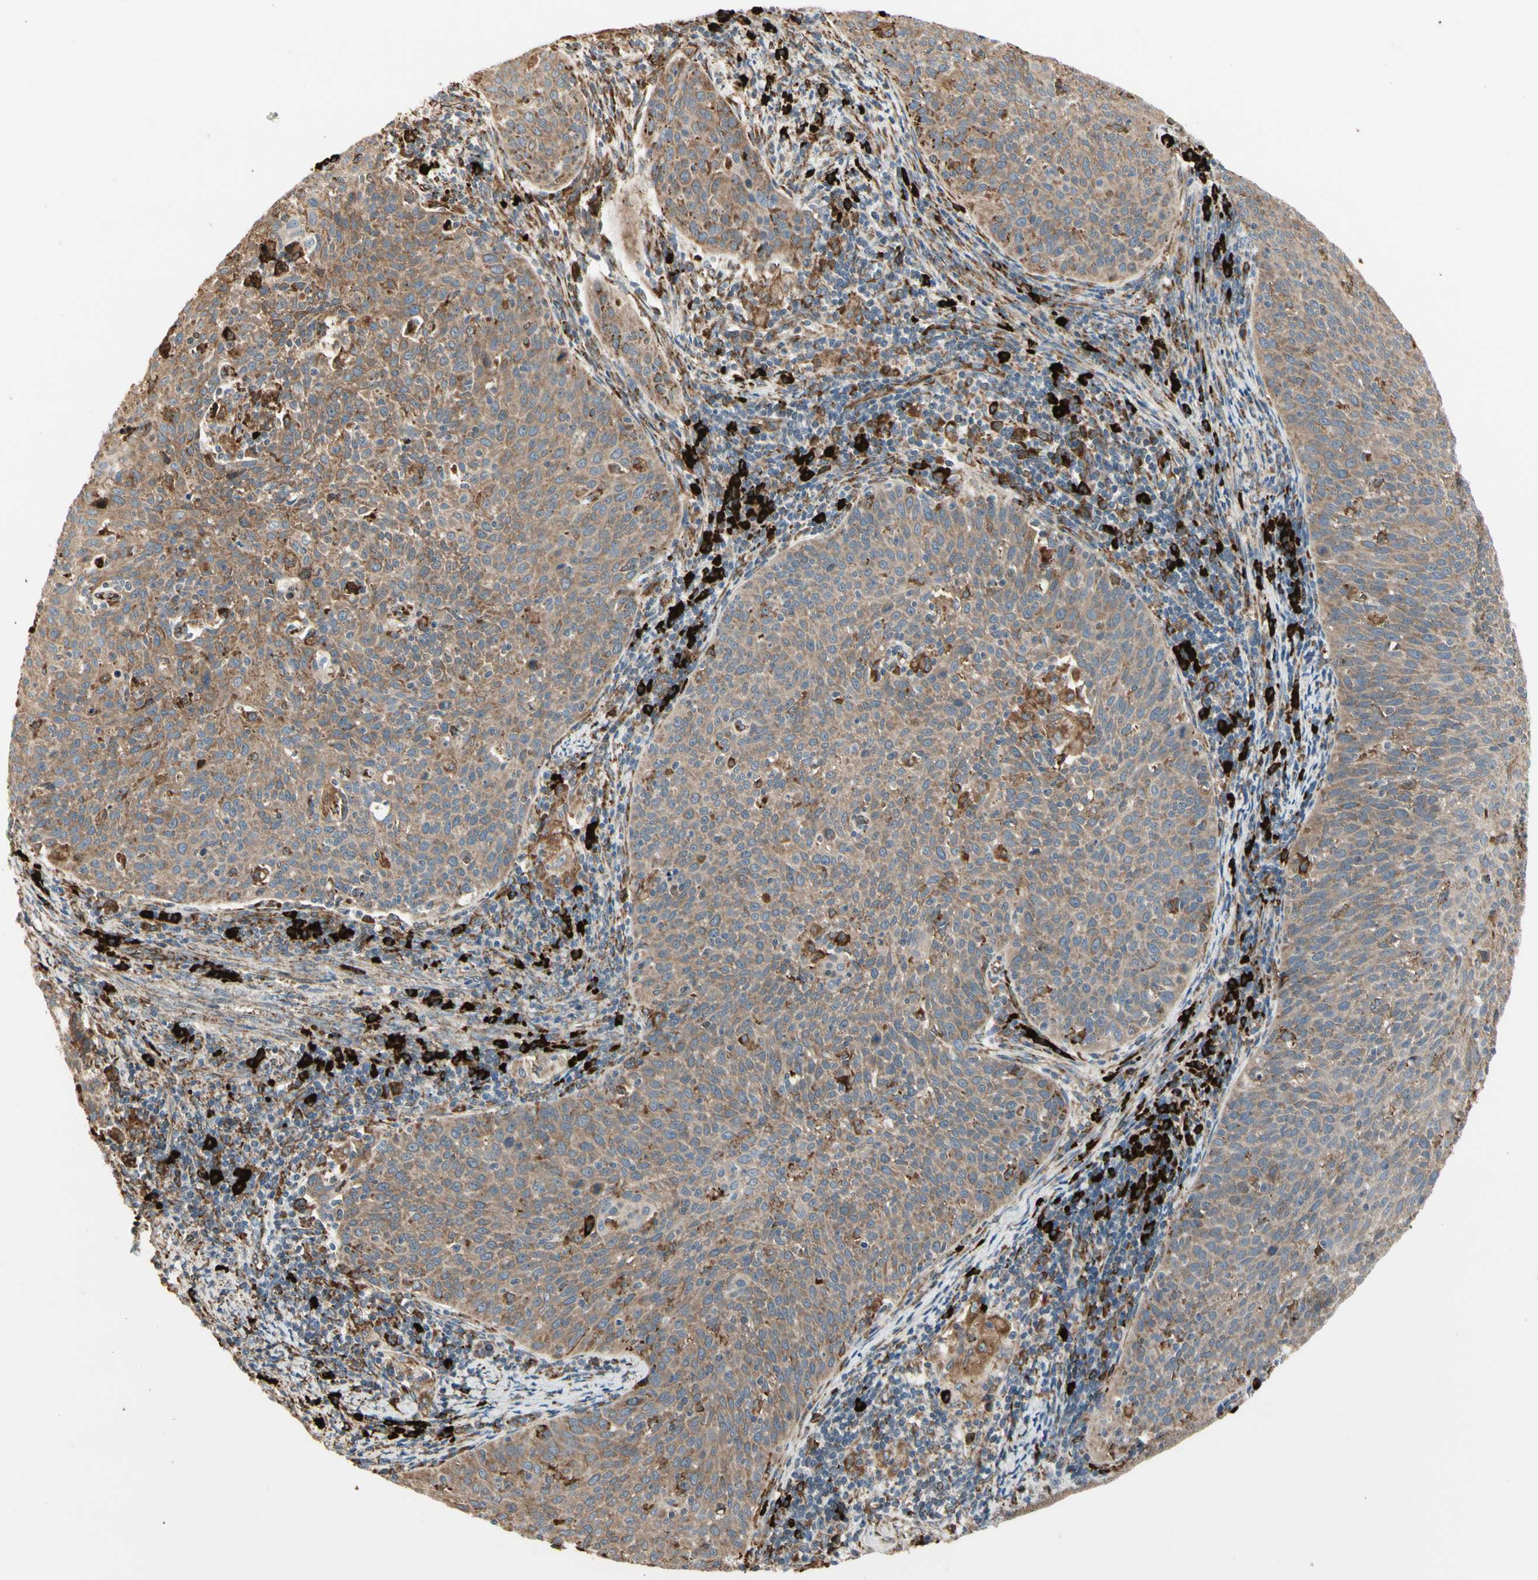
{"staining": {"intensity": "moderate", "quantity": ">75%", "location": "cytoplasmic/membranous"}, "tissue": "cervical cancer", "cell_type": "Tumor cells", "image_type": "cancer", "snomed": [{"axis": "morphology", "description": "Squamous cell carcinoma, NOS"}, {"axis": "topography", "description": "Cervix"}], "caption": "A medium amount of moderate cytoplasmic/membranous expression is present in about >75% of tumor cells in cervical cancer tissue. The protein is shown in brown color, while the nuclei are stained blue.", "gene": "HSP90B1", "patient": {"sex": "female", "age": 38}}